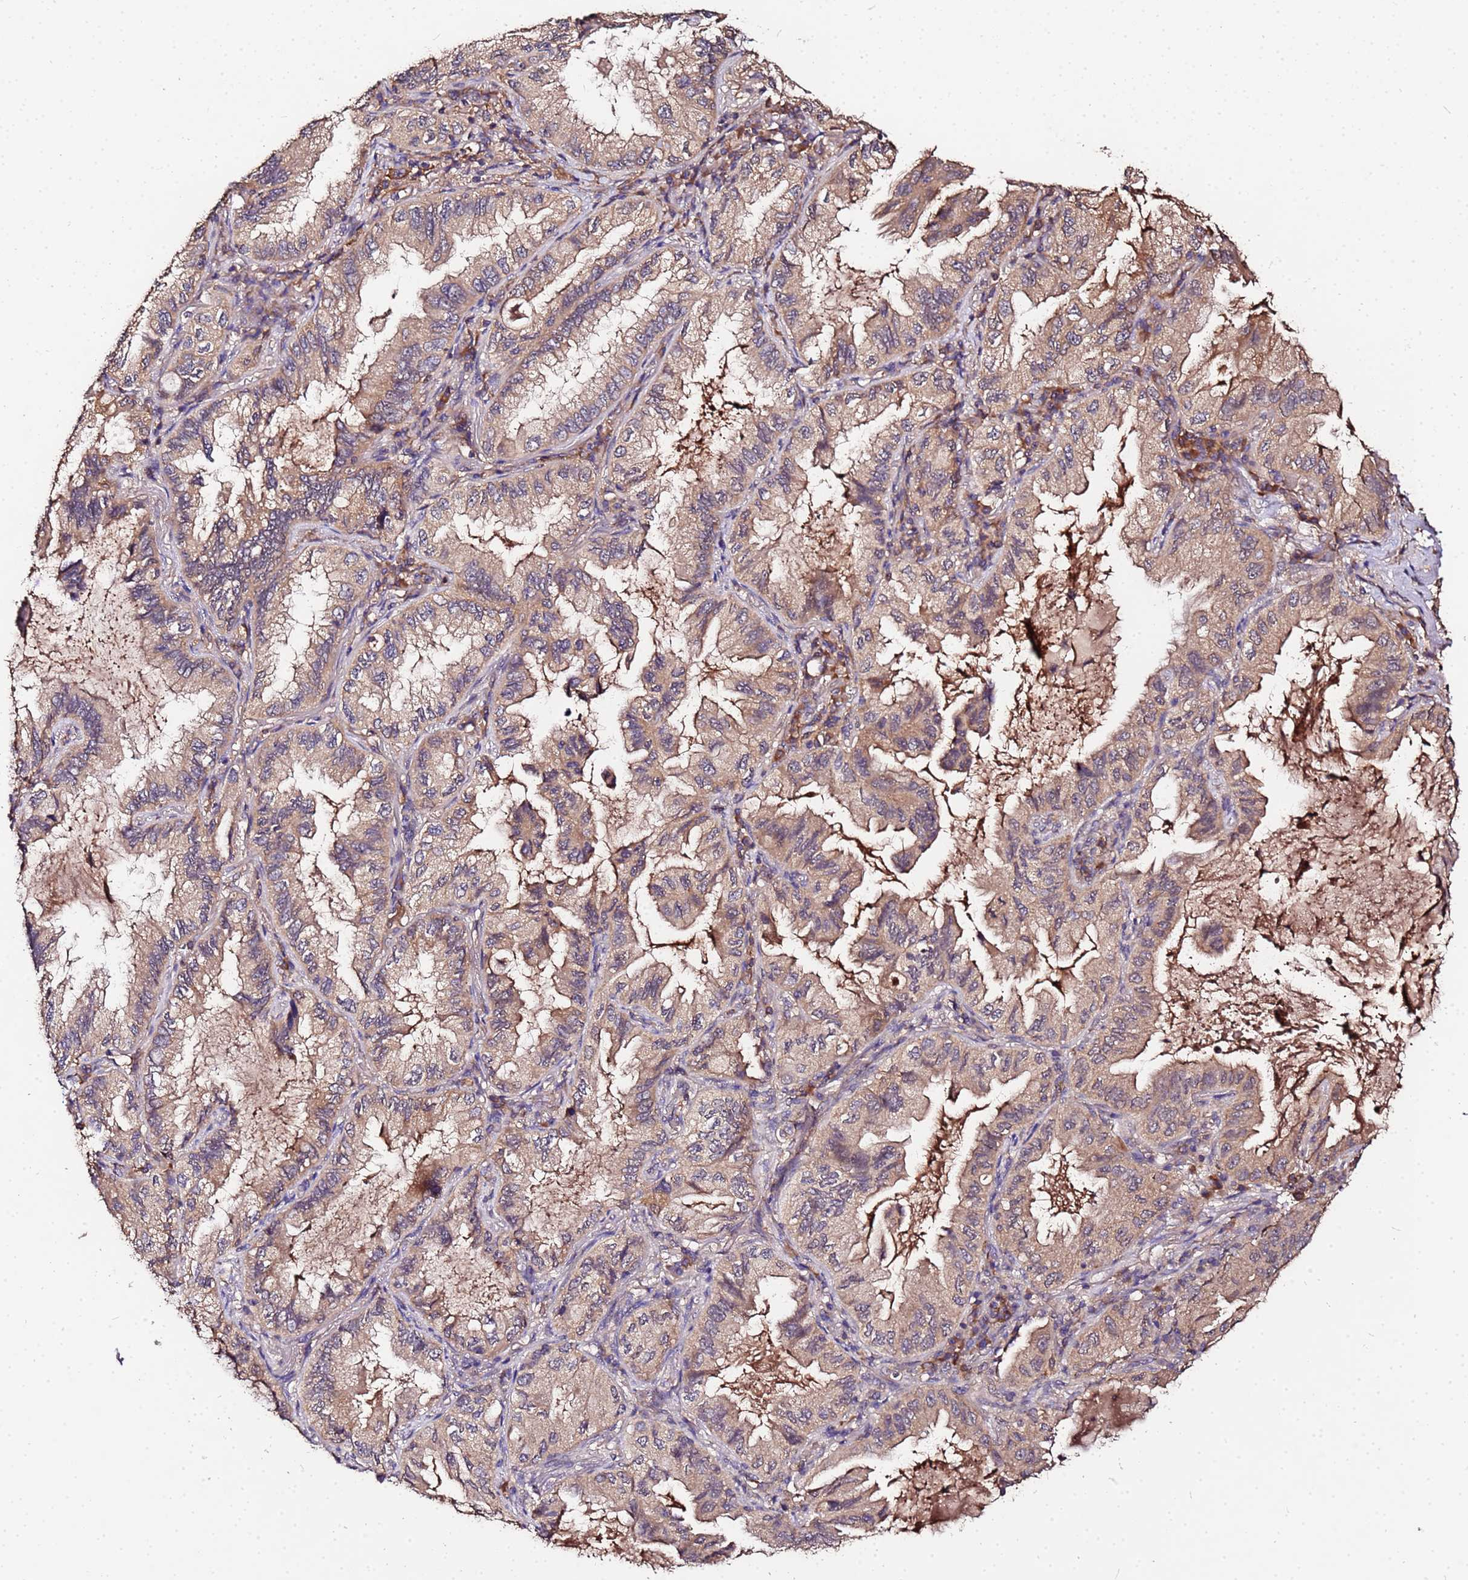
{"staining": {"intensity": "weak", "quantity": ">75%", "location": "cytoplasmic/membranous"}, "tissue": "lung cancer", "cell_type": "Tumor cells", "image_type": "cancer", "snomed": [{"axis": "morphology", "description": "Adenocarcinoma, NOS"}, {"axis": "topography", "description": "Lung"}], "caption": "Human lung cancer (adenocarcinoma) stained with a brown dye exhibits weak cytoplasmic/membranous positive expression in approximately >75% of tumor cells.", "gene": "MTERF1", "patient": {"sex": "female", "age": 69}}